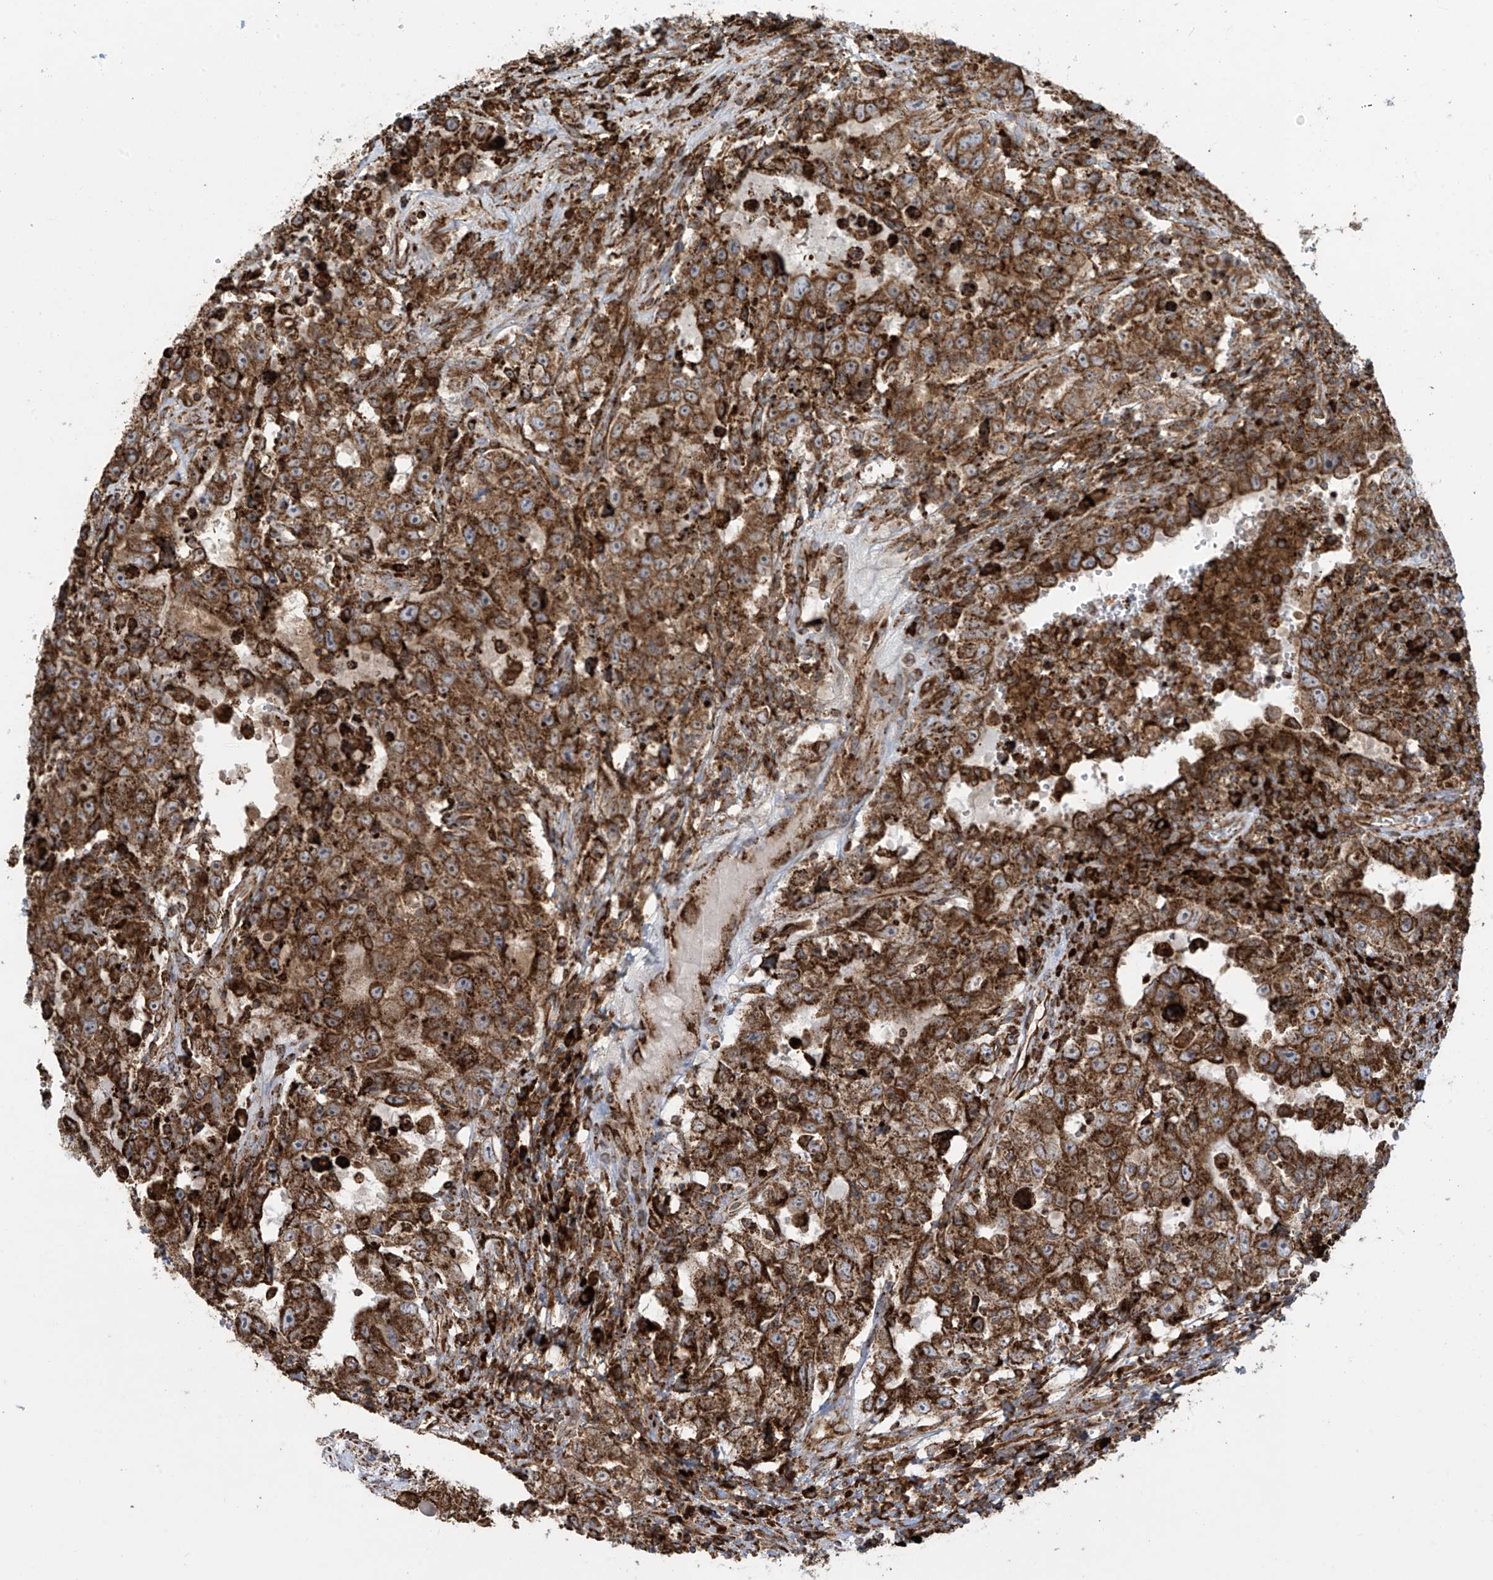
{"staining": {"intensity": "strong", "quantity": ">75%", "location": "cytoplasmic/membranous"}, "tissue": "testis cancer", "cell_type": "Tumor cells", "image_type": "cancer", "snomed": [{"axis": "morphology", "description": "Carcinoma, Embryonal, NOS"}, {"axis": "topography", "description": "Testis"}], "caption": "Tumor cells exhibit strong cytoplasmic/membranous positivity in about >75% of cells in embryonal carcinoma (testis).", "gene": "MX1", "patient": {"sex": "male", "age": 26}}